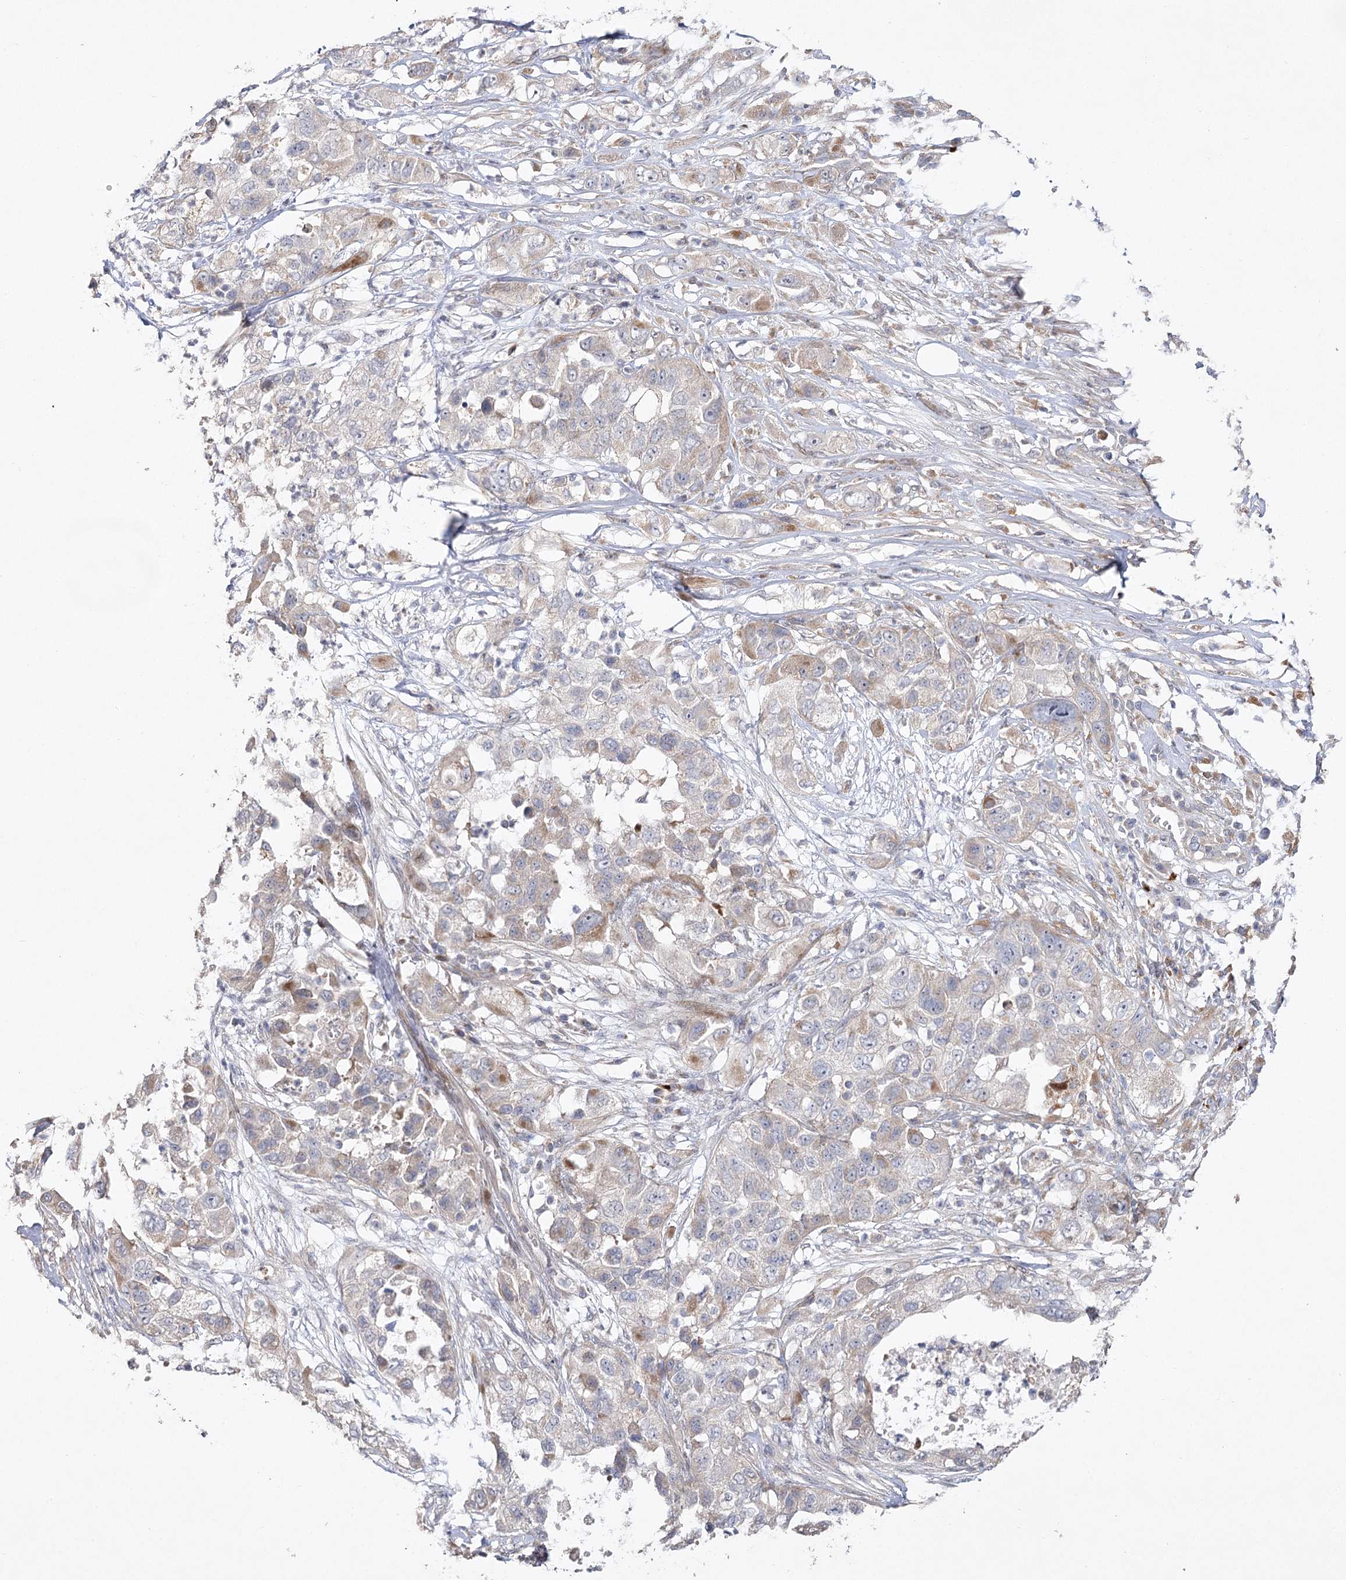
{"staining": {"intensity": "weak", "quantity": "25%-75%", "location": "cytoplasmic/membranous"}, "tissue": "pancreatic cancer", "cell_type": "Tumor cells", "image_type": "cancer", "snomed": [{"axis": "morphology", "description": "Adenocarcinoma, NOS"}, {"axis": "topography", "description": "Pancreas"}], "caption": "This photomicrograph exhibits immunohistochemistry (IHC) staining of pancreatic adenocarcinoma, with low weak cytoplasmic/membranous staining in about 25%-75% of tumor cells.", "gene": "OBSL1", "patient": {"sex": "female", "age": 78}}